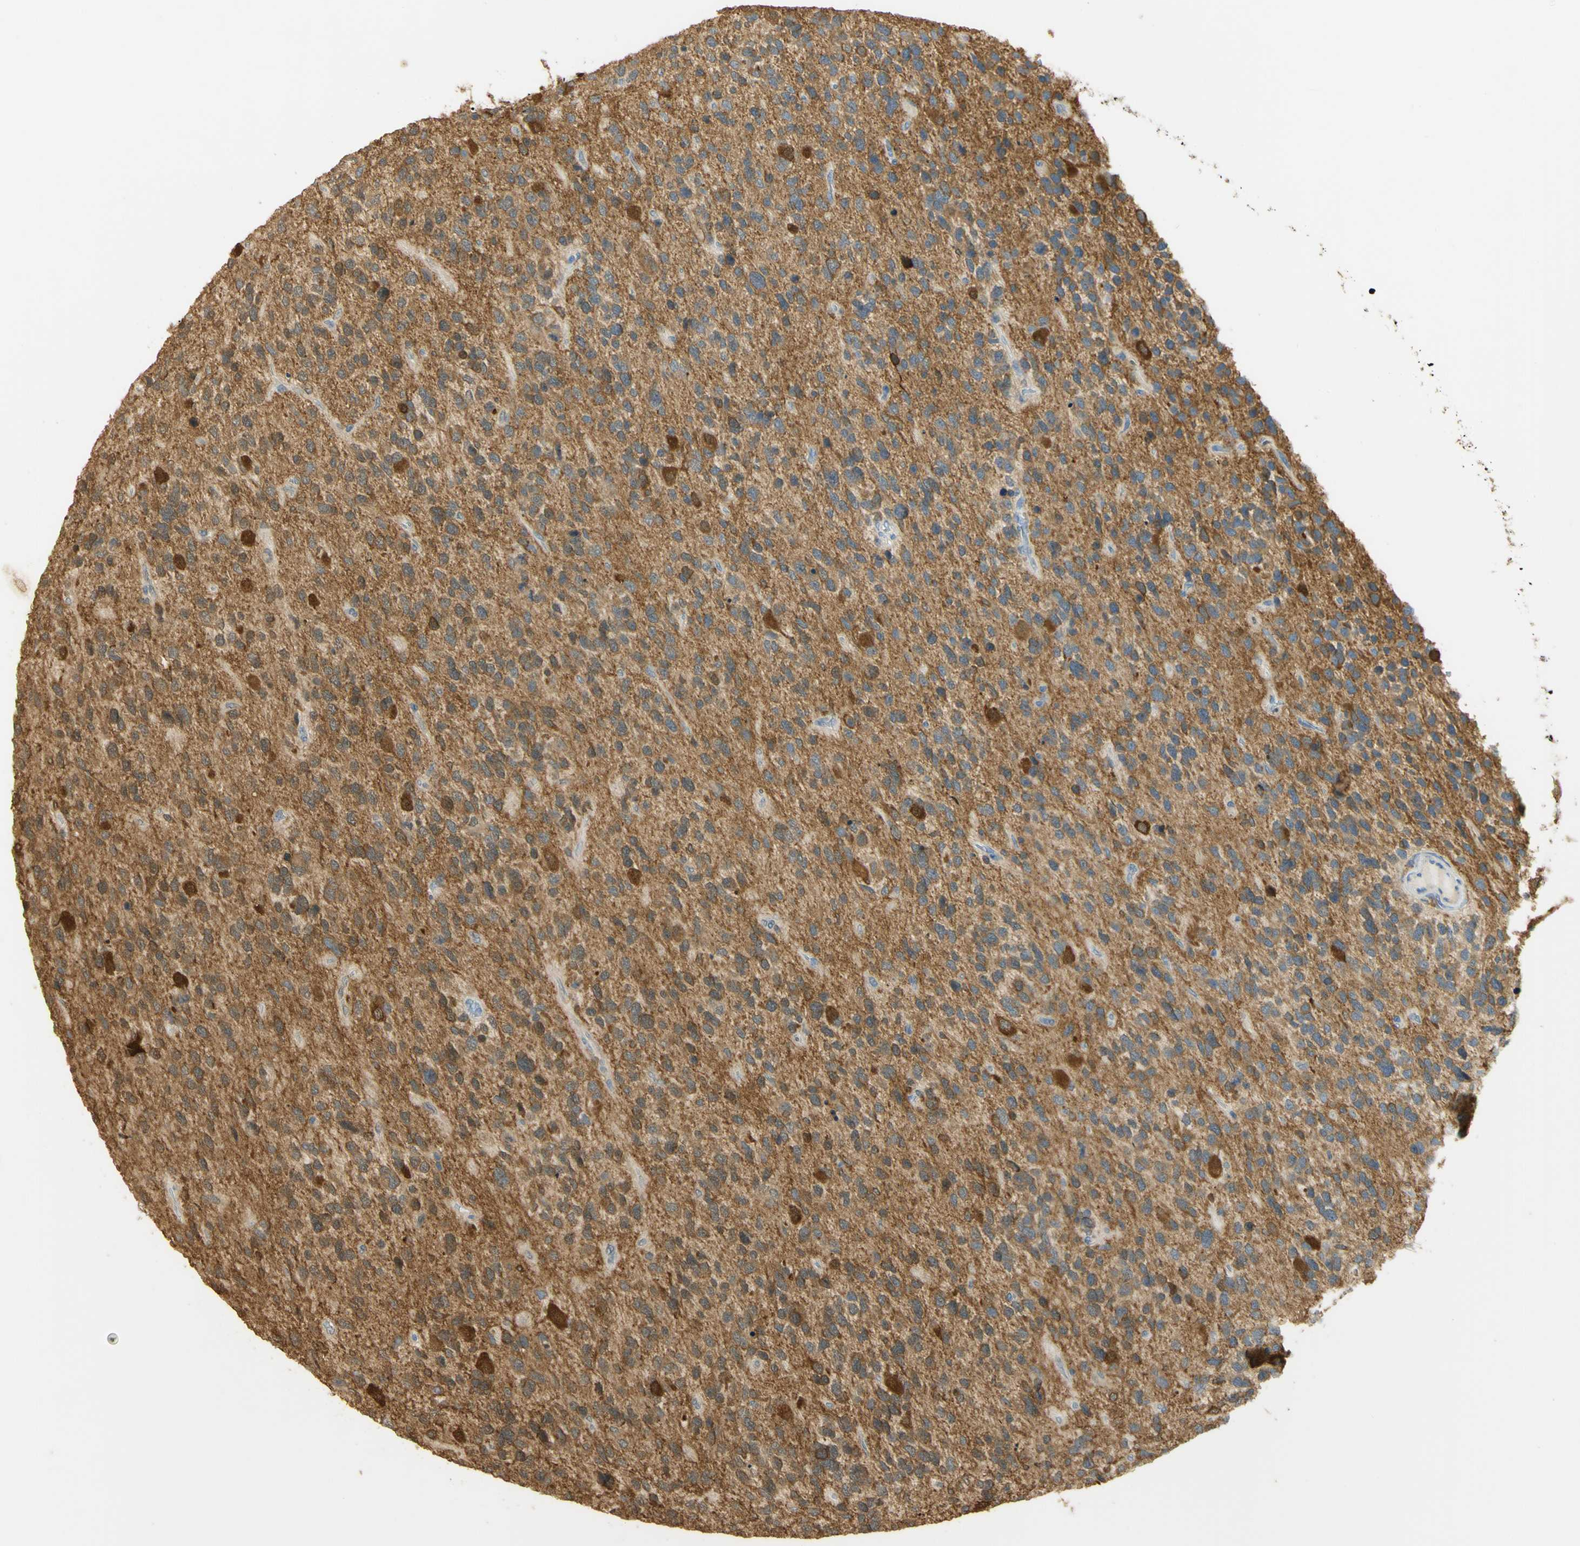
{"staining": {"intensity": "moderate", "quantity": ">75%", "location": "cytoplasmic/membranous"}, "tissue": "glioma", "cell_type": "Tumor cells", "image_type": "cancer", "snomed": [{"axis": "morphology", "description": "Glioma, malignant, High grade"}, {"axis": "topography", "description": "Brain"}], "caption": "There is medium levels of moderate cytoplasmic/membranous positivity in tumor cells of malignant high-grade glioma, as demonstrated by immunohistochemical staining (brown color).", "gene": "PAK1", "patient": {"sex": "female", "age": 58}}